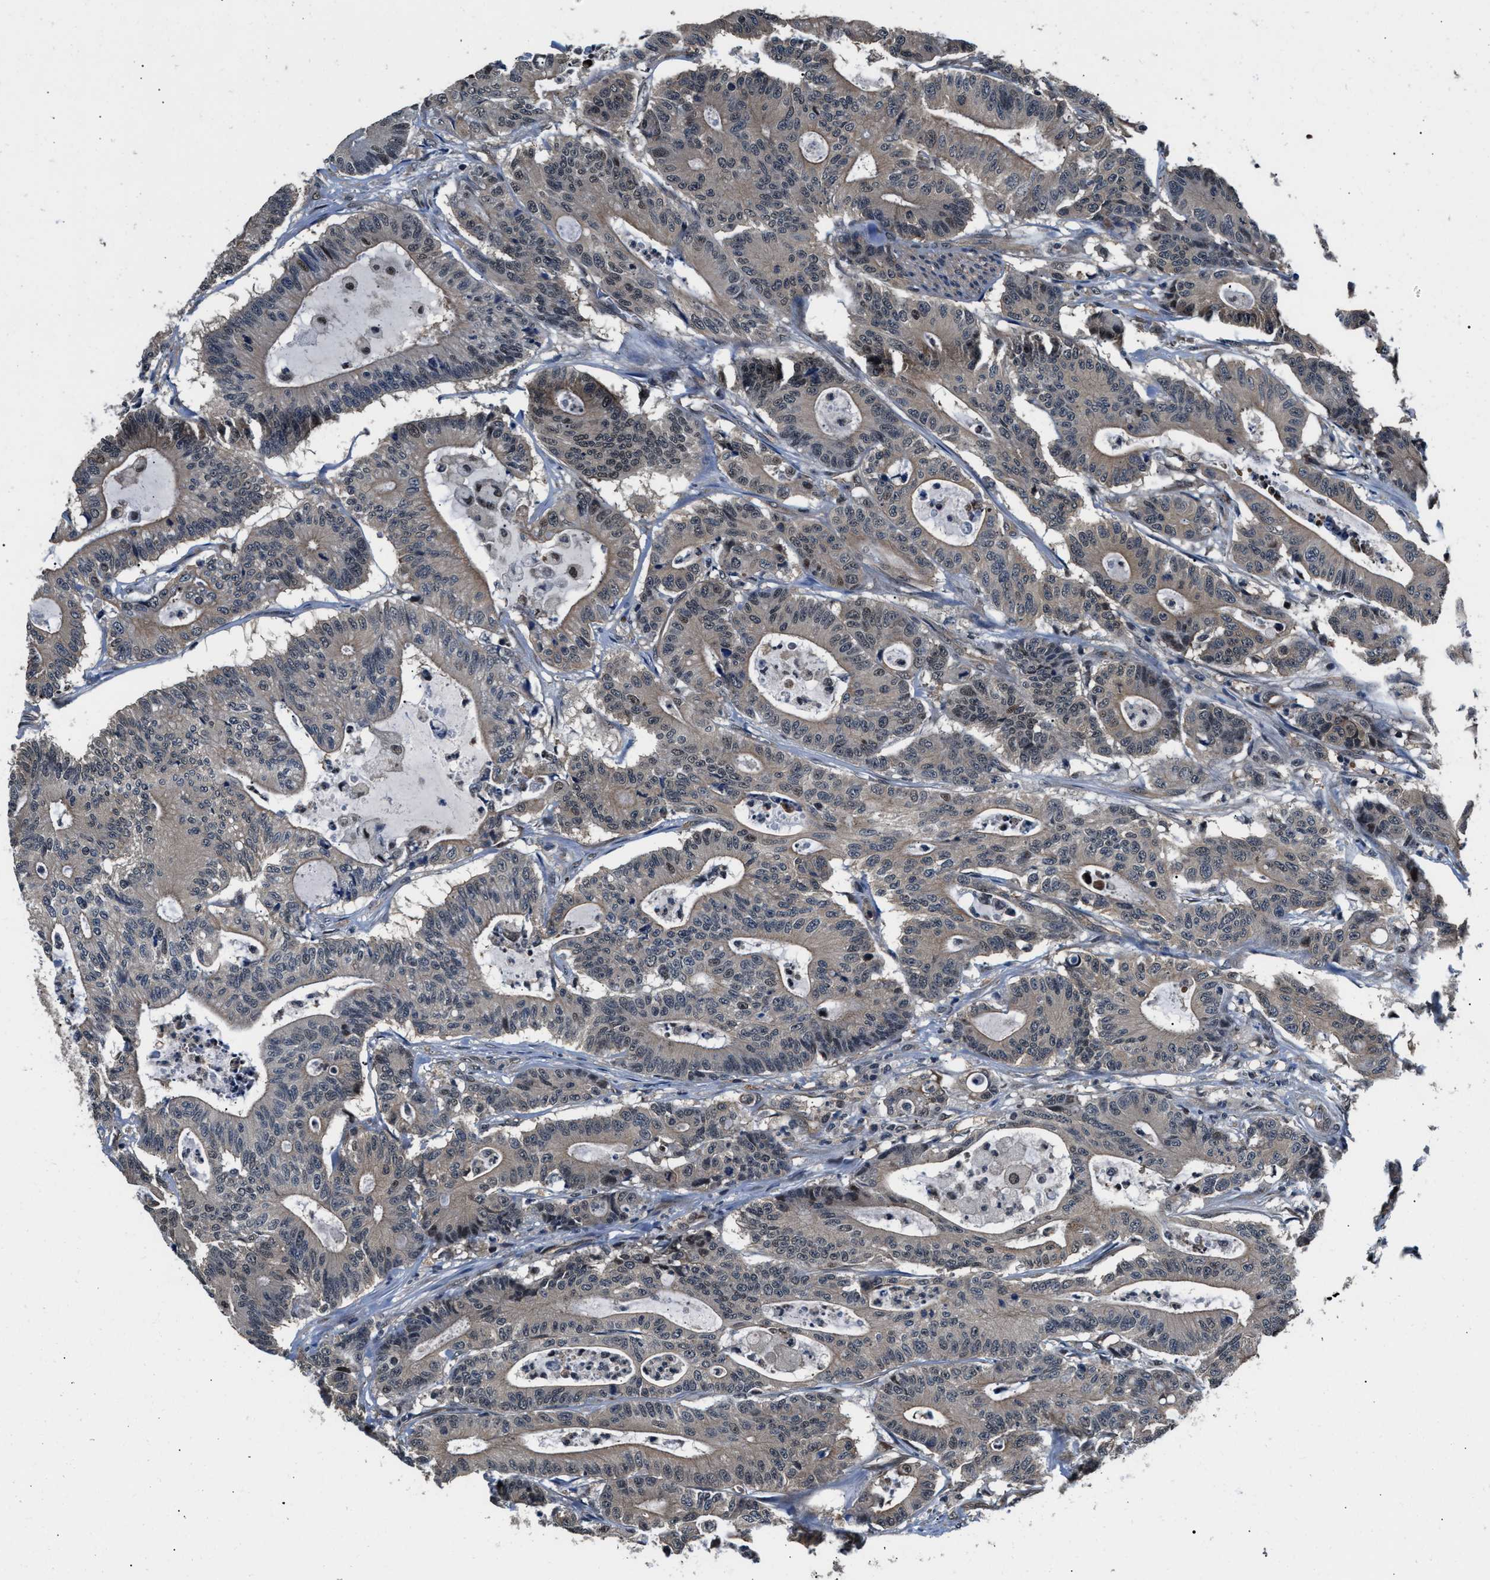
{"staining": {"intensity": "negative", "quantity": "none", "location": "none"}, "tissue": "colorectal cancer", "cell_type": "Tumor cells", "image_type": "cancer", "snomed": [{"axis": "morphology", "description": "Adenocarcinoma, NOS"}, {"axis": "topography", "description": "Colon"}], "caption": "High magnification brightfield microscopy of colorectal cancer stained with DAB (3,3'-diaminobenzidine) (brown) and counterstained with hematoxylin (blue): tumor cells show no significant staining.", "gene": "RBM33", "patient": {"sex": "female", "age": 84}}